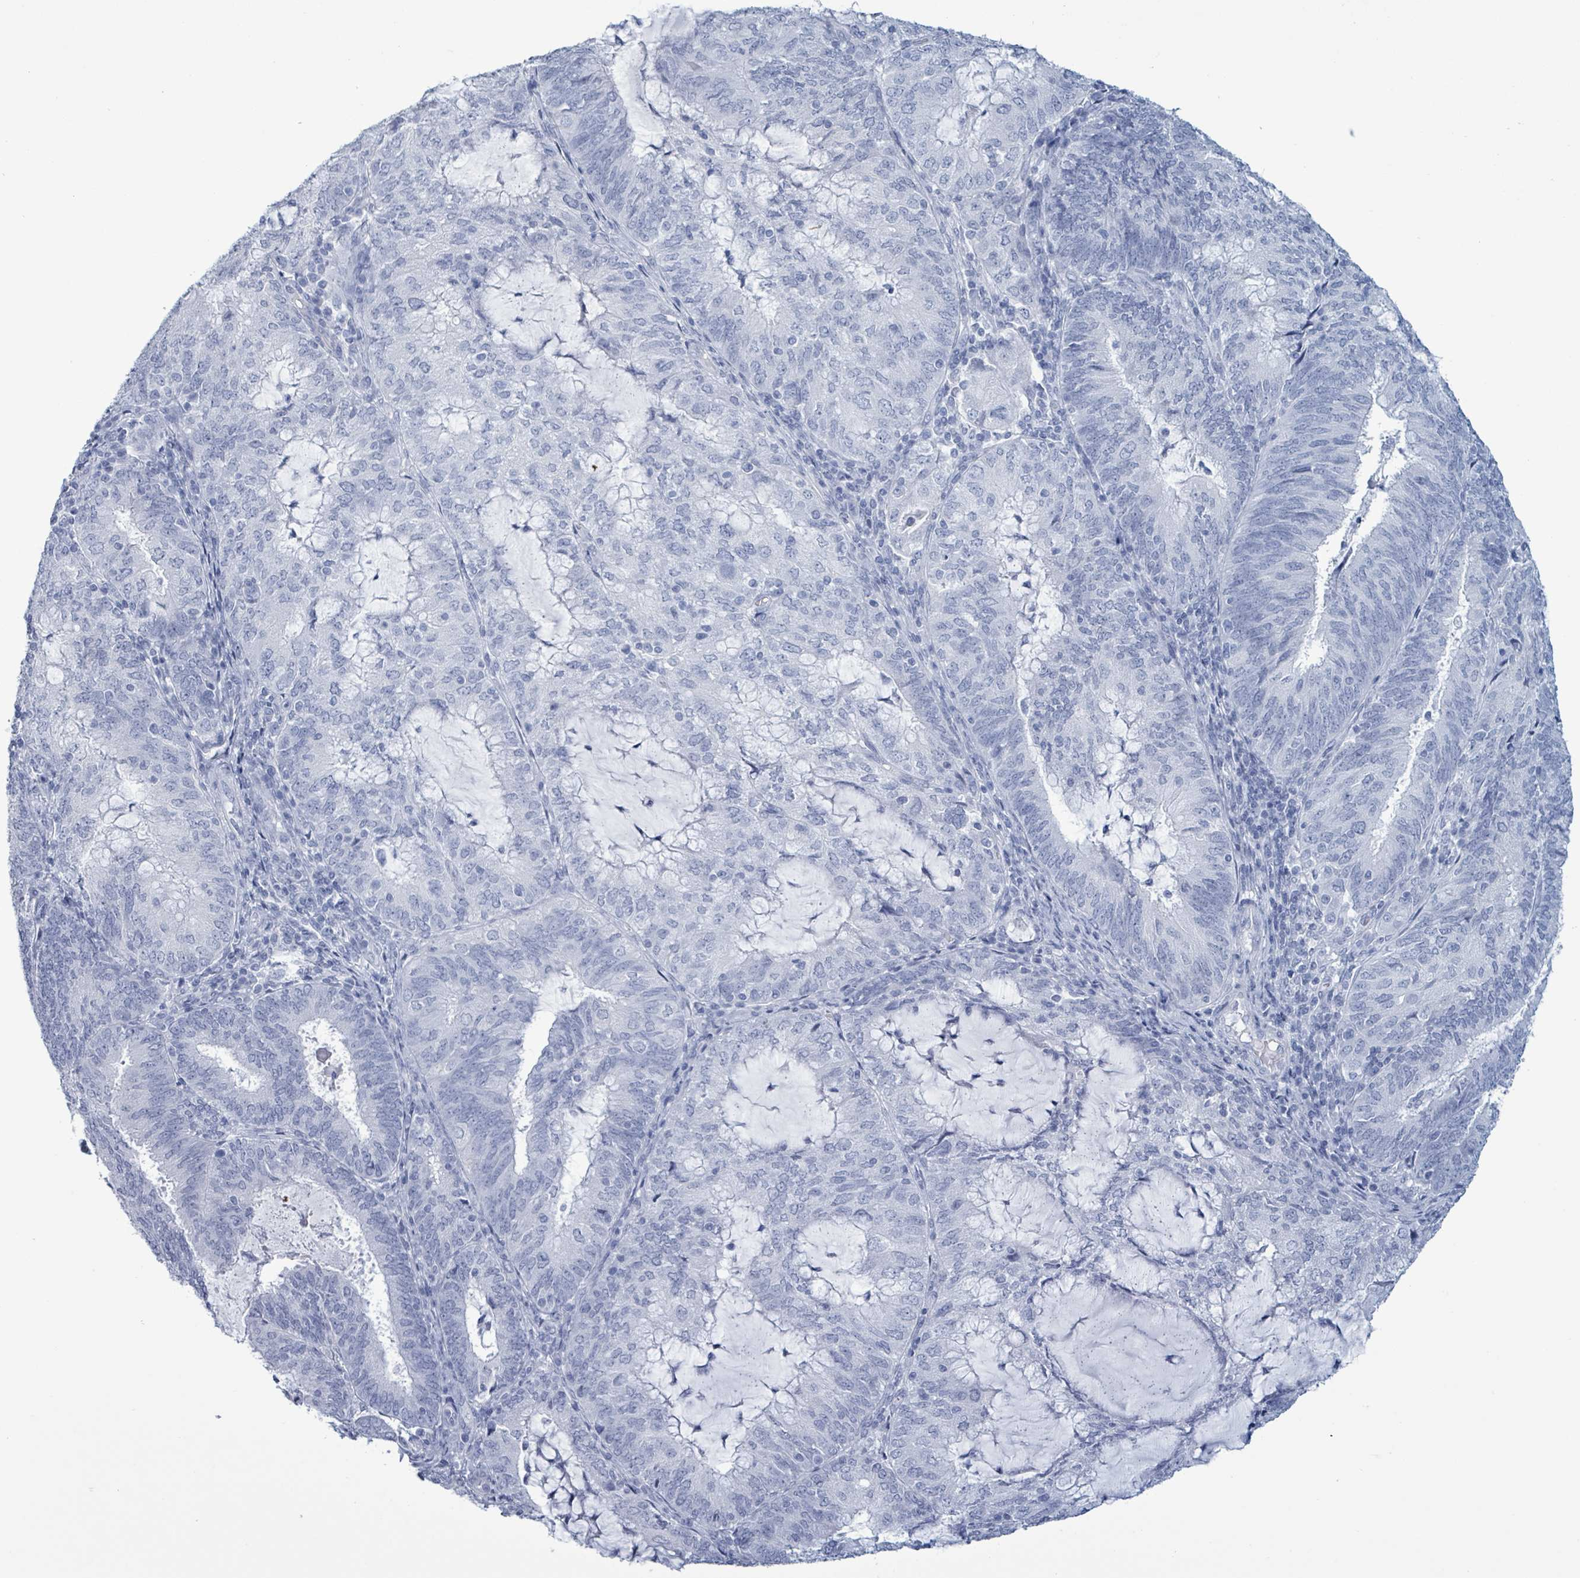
{"staining": {"intensity": "negative", "quantity": "none", "location": "none"}, "tissue": "endometrial cancer", "cell_type": "Tumor cells", "image_type": "cancer", "snomed": [{"axis": "morphology", "description": "Adenocarcinoma, NOS"}, {"axis": "topography", "description": "Endometrium"}], "caption": "Photomicrograph shows no significant protein staining in tumor cells of endometrial cancer.", "gene": "NKX2-1", "patient": {"sex": "female", "age": 81}}